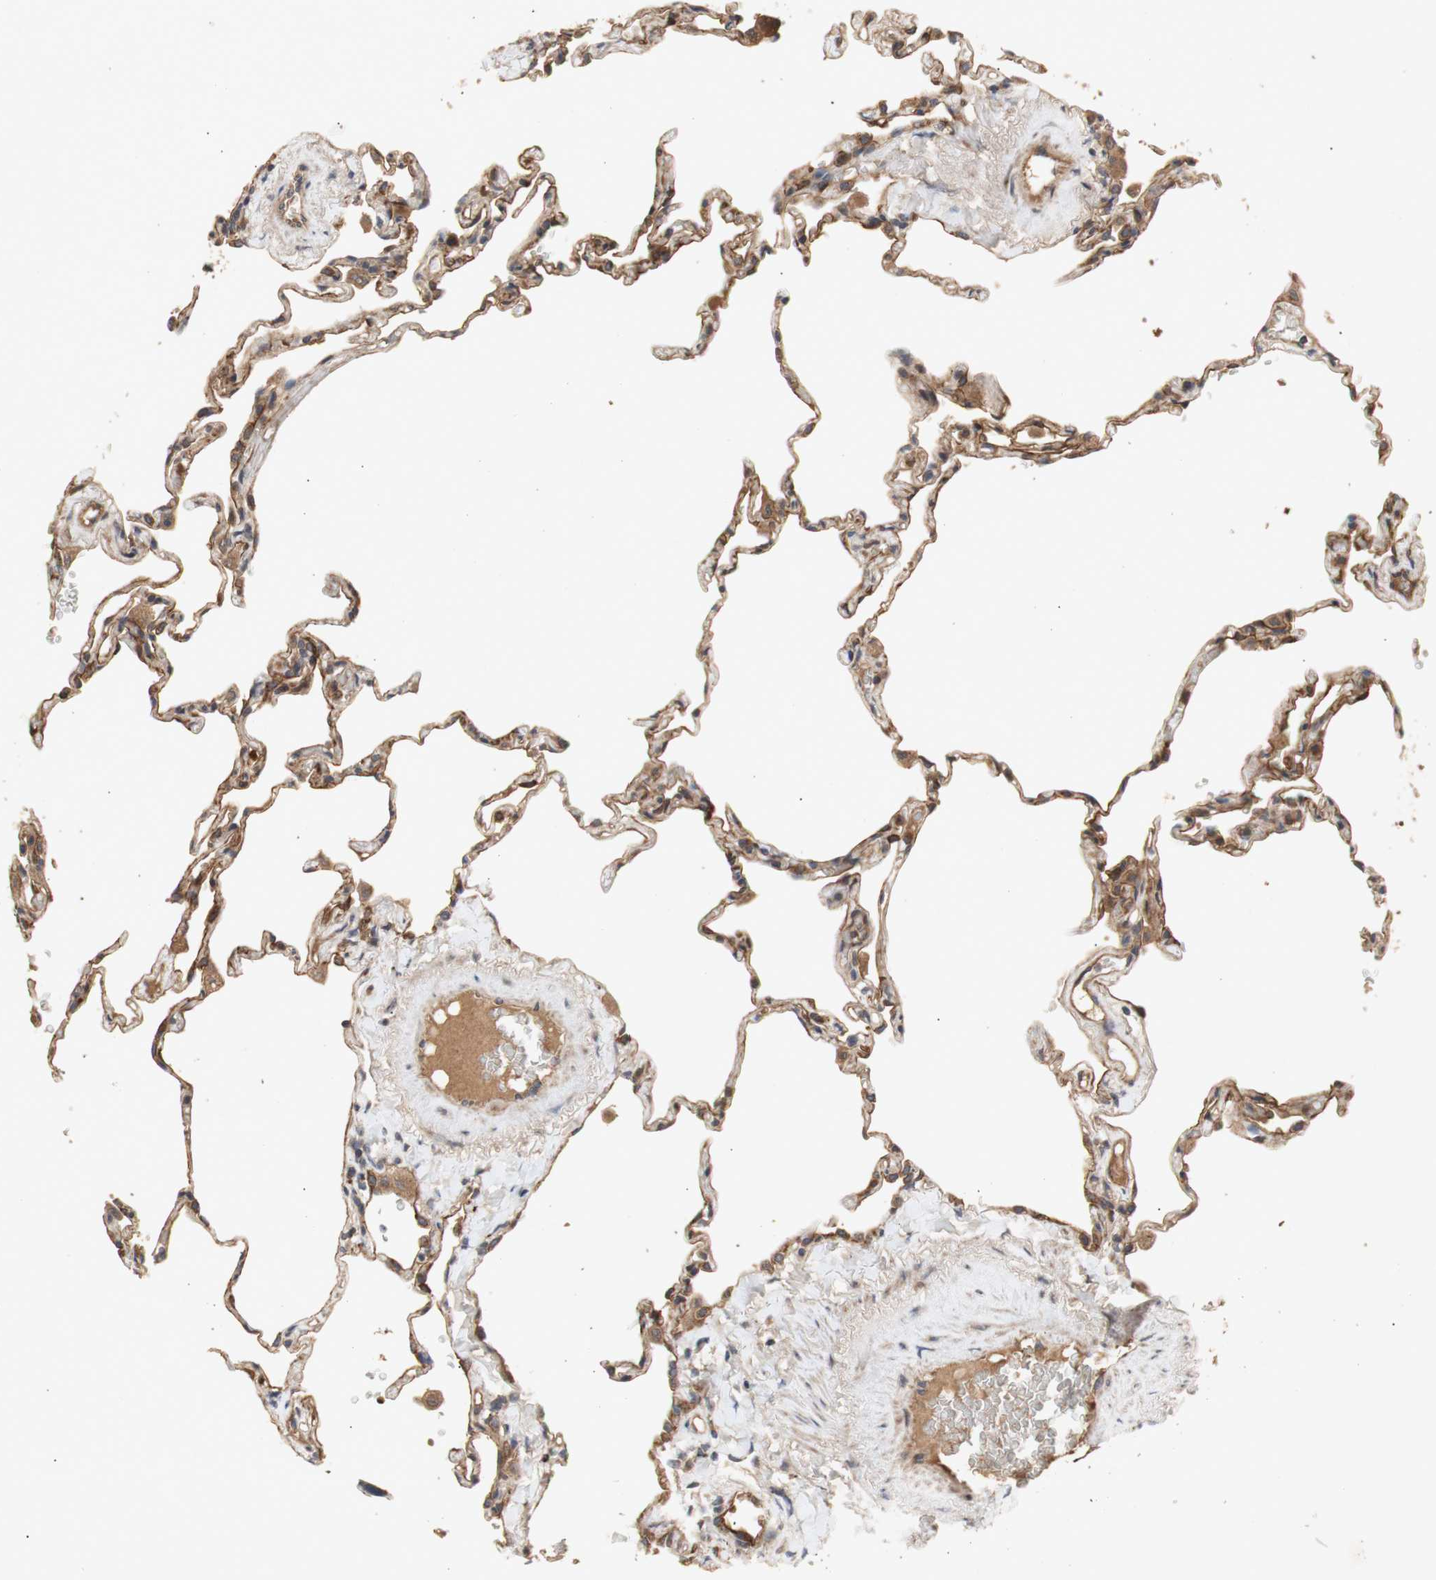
{"staining": {"intensity": "moderate", "quantity": ">75%", "location": "cytoplasmic/membranous"}, "tissue": "lung", "cell_type": "Alveolar cells", "image_type": "normal", "snomed": [{"axis": "morphology", "description": "Normal tissue, NOS"}, {"axis": "topography", "description": "Lung"}], "caption": "Brown immunohistochemical staining in unremarkable human lung displays moderate cytoplasmic/membranous positivity in approximately >75% of alveolar cells.", "gene": "PKN1", "patient": {"sex": "male", "age": 59}}